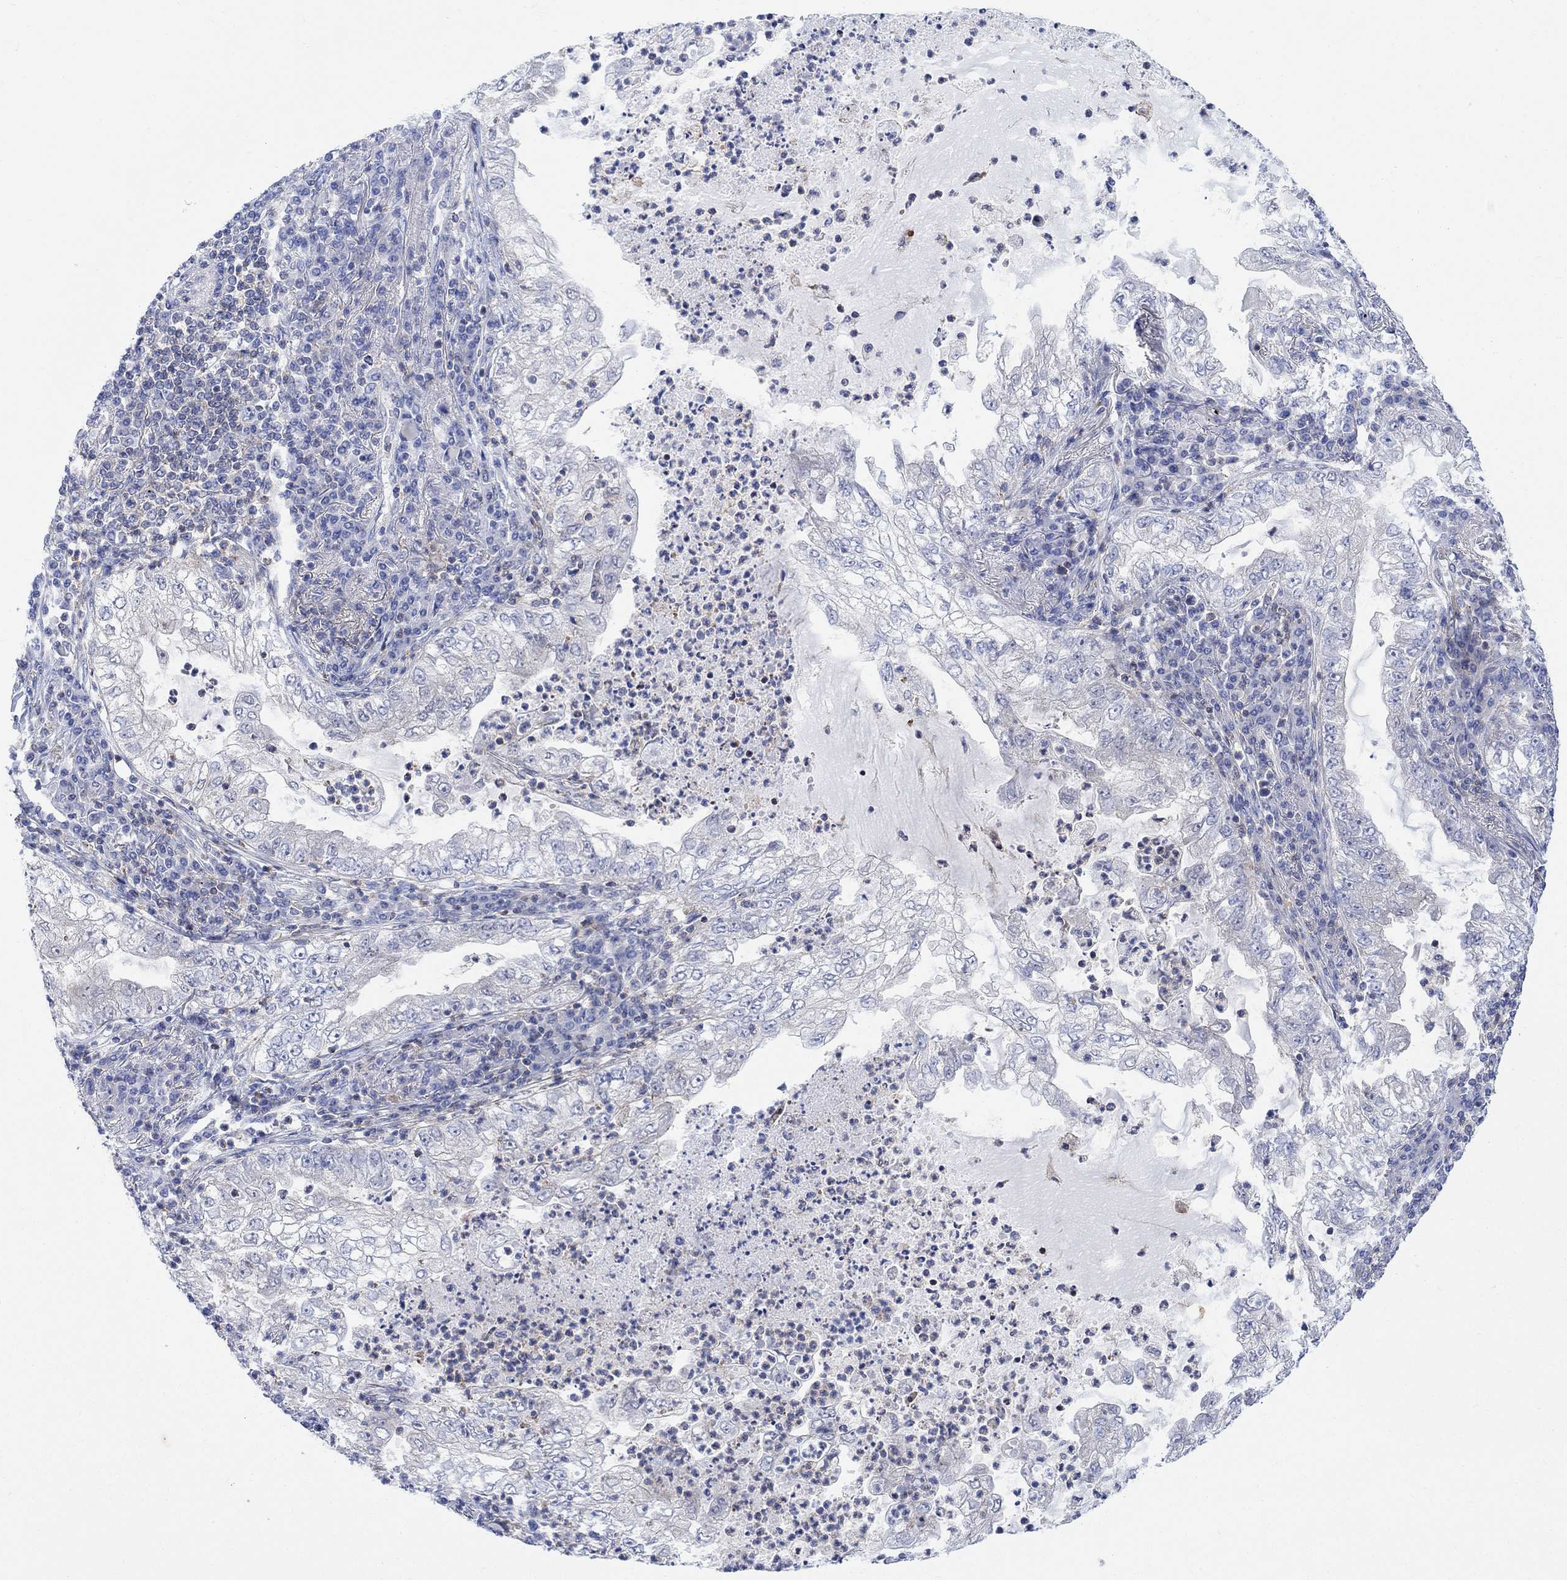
{"staining": {"intensity": "negative", "quantity": "none", "location": "none"}, "tissue": "lung cancer", "cell_type": "Tumor cells", "image_type": "cancer", "snomed": [{"axis": "morphology", "description": "Adenocarcinoma, NOS"}, {"axis": "topography", "description": "Lung"}], "caption": "High power microscopy micrograph of an immunohistochemistry (IHC) photomicrograph of lung cancer (adenocarcinoma), revealing no significant expression in tumor cells.", "gene": "ARSK", "patient": {"sex": "female", "age": 73}}